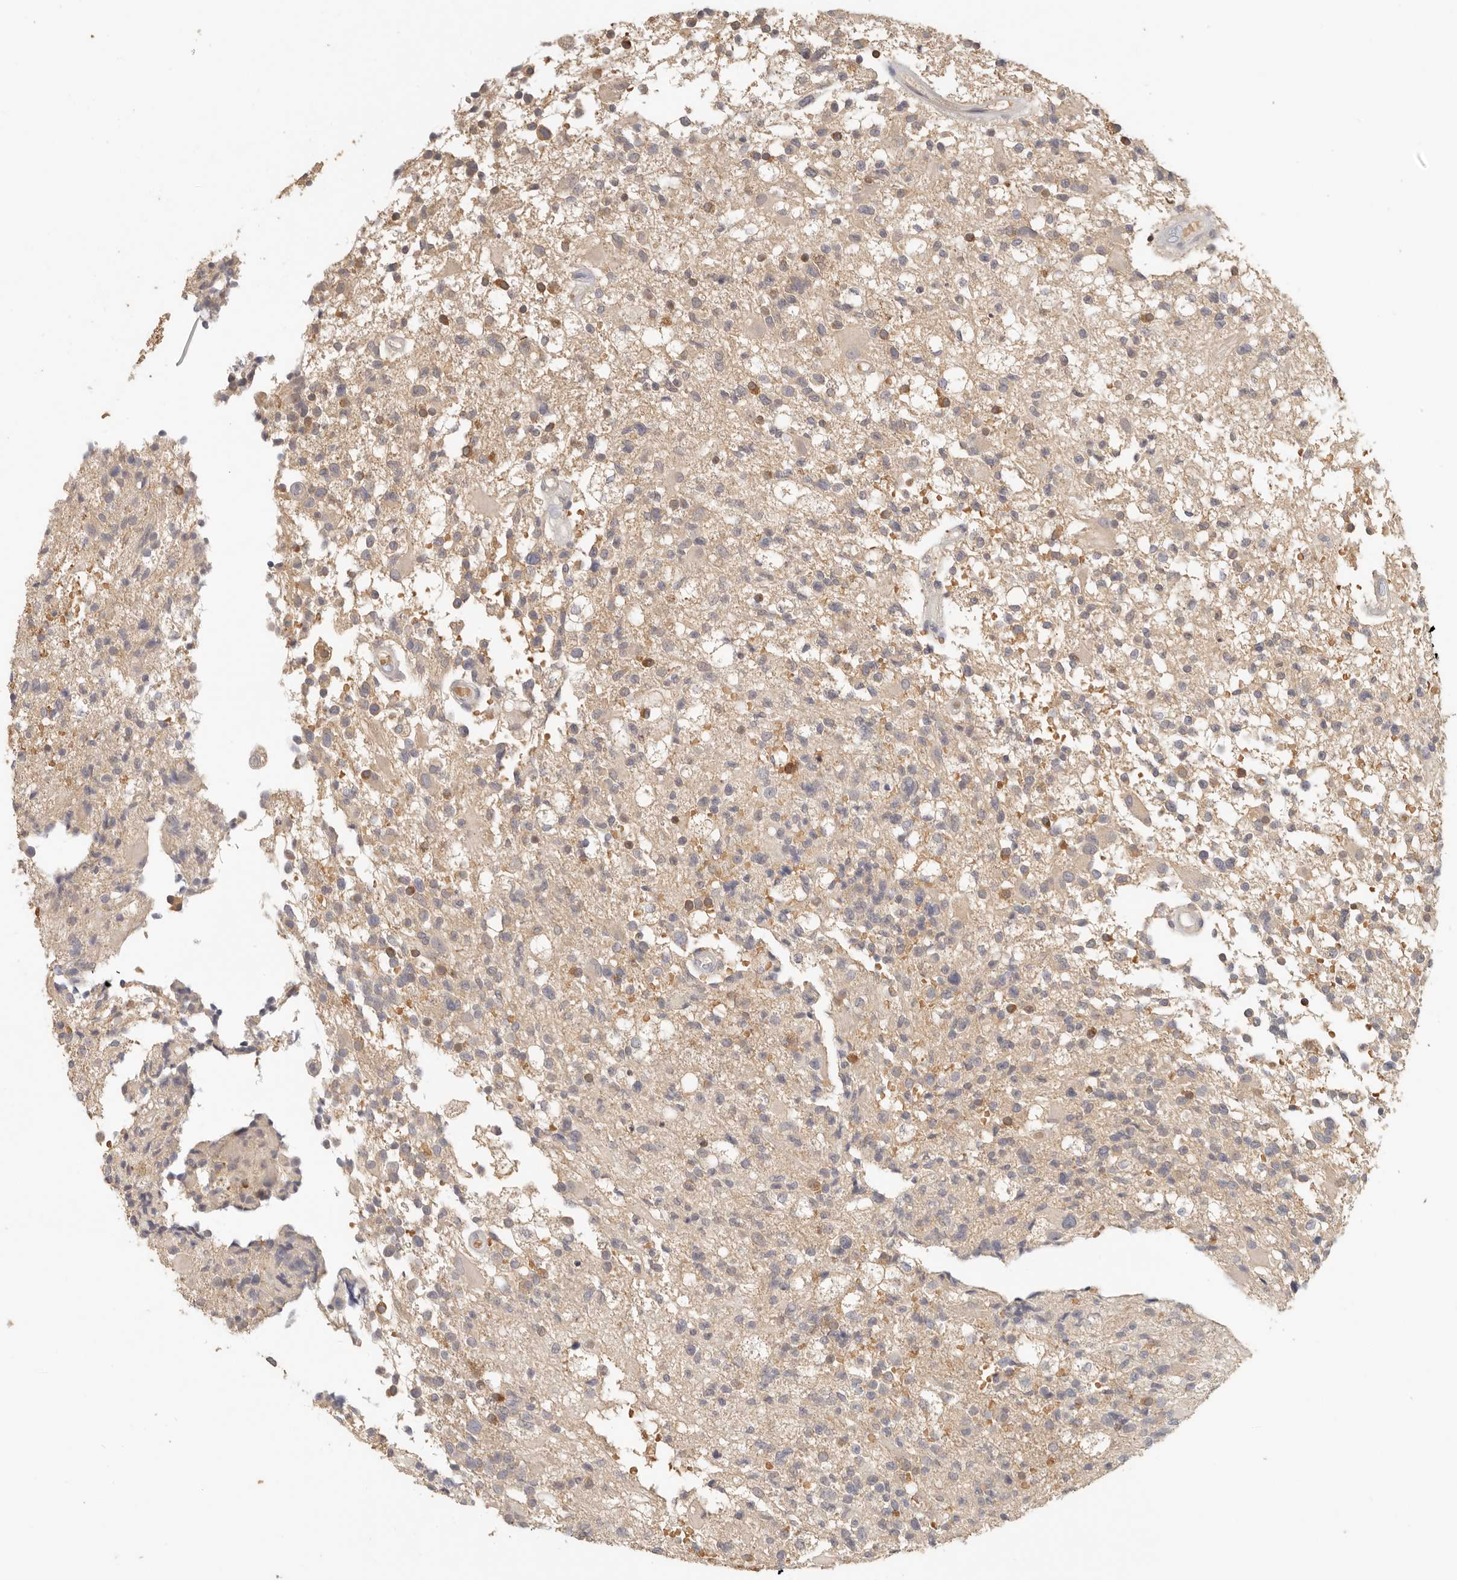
{"staining": {"intensity": "weak", "quantity": "25%-75%", "location": "cytoplasmic/membranous"}, "tissue": "glioma", "cell_type": "Tumor cells", "image_type": "cancer", "snomed": [{"axis": "morphology", "description": "Glioma, malignant, High grade"}, {"axis": "morphology", "description": "Glioblastoma, NOS"}, {"axis": "topography", "description": "Brain"}], "caption": "Approximately 25%-75% of tumor cells in malignant glioma (high-grade) display weak cytoplasmic/membranous protein positivity as visualized by brown immunohistochemical staining.", "gene": "CSK", "patient": {"sex": "male", "age": 60}}